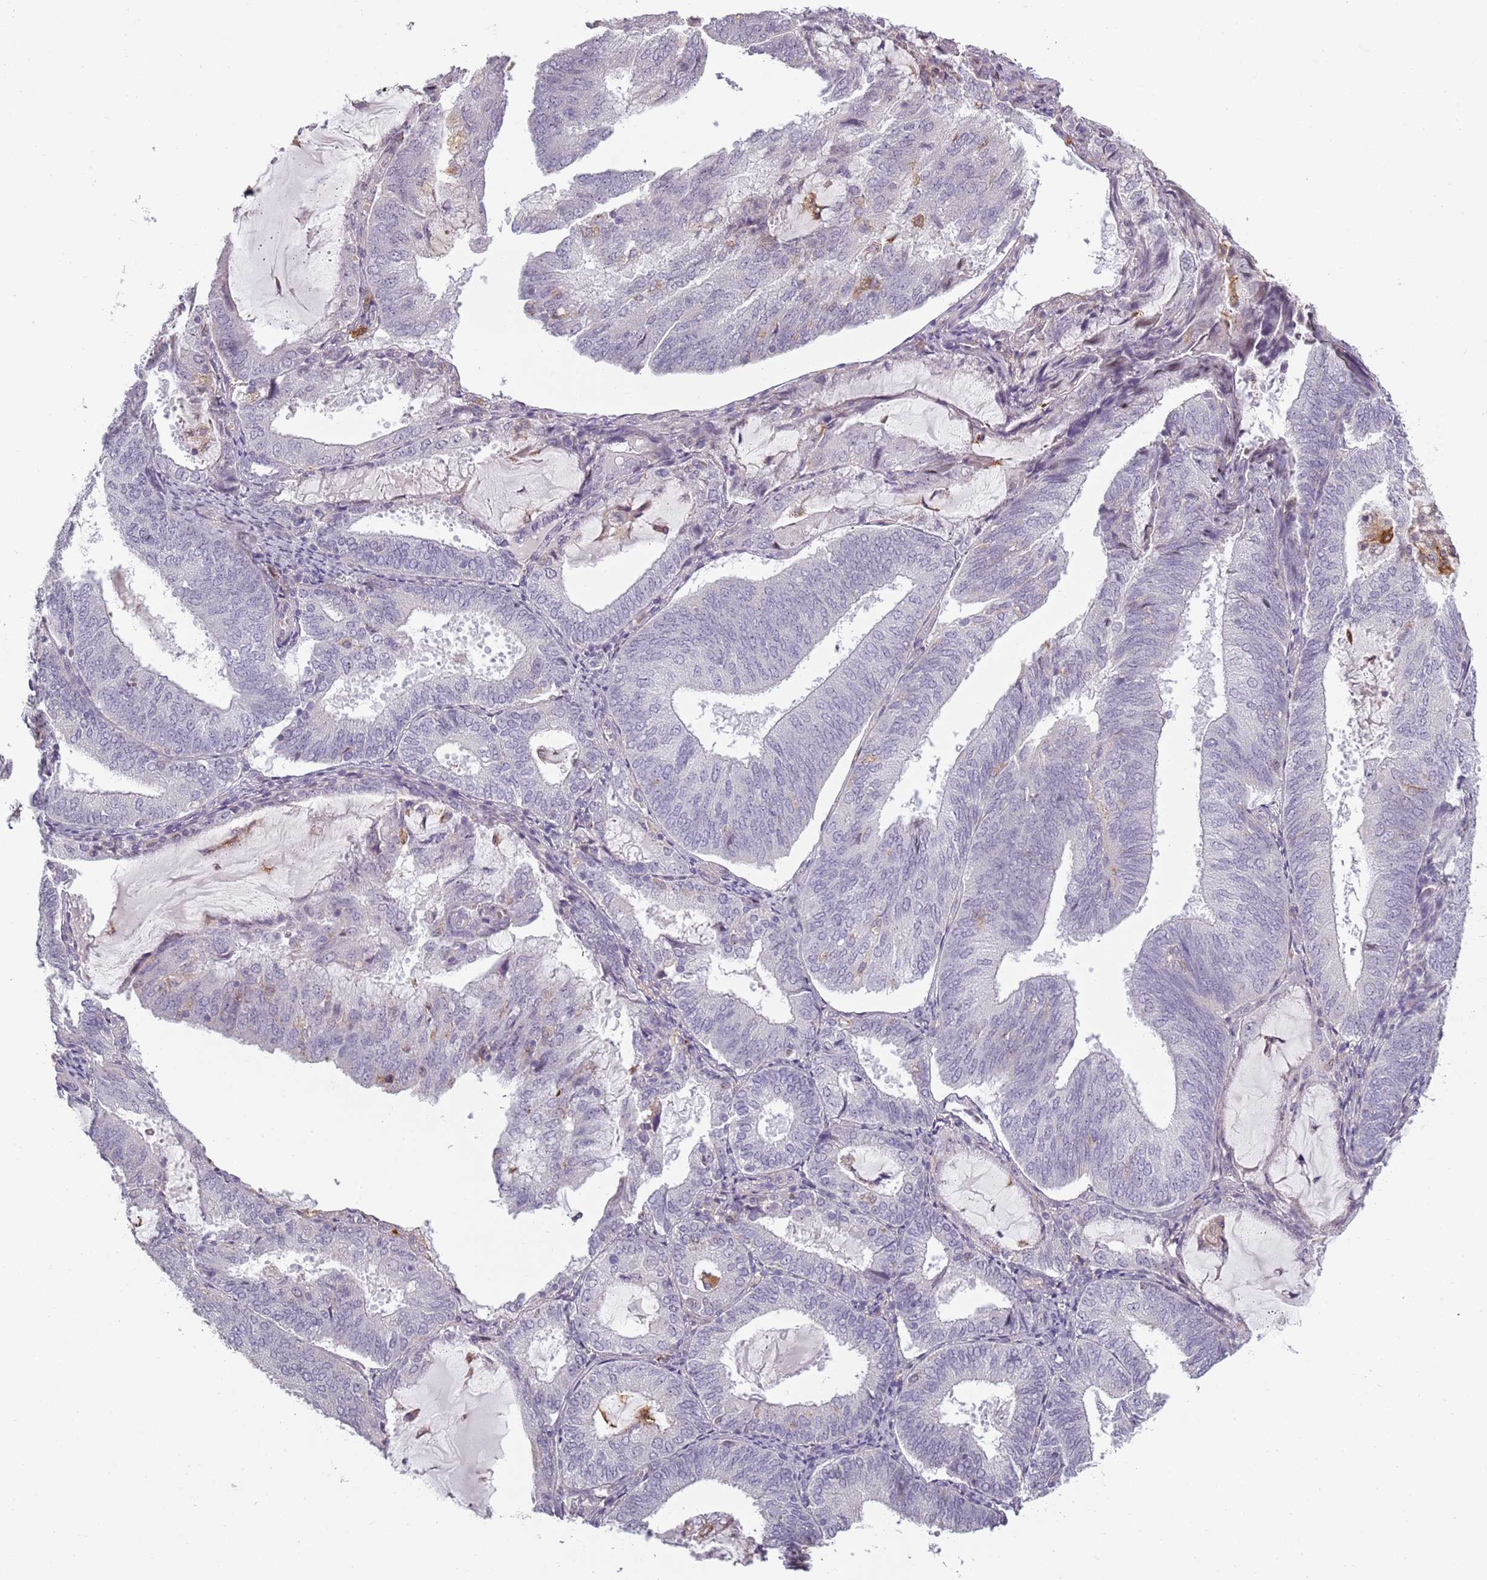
{"staining": {"intensity": "negative", "quantity": "none", "location": "none"}, "tissue": "endometrial cancer", "cell_type": "Tumor cells", "image_type": "cancer", "snomed": [{"axis": "morphology", "description": "Adenocarcinoma, NOS"}, {"axis": "topography", "description": "Endometrium"}], "caption": "DAB immunohistochemical staining of human adenocarcinoma (endometrial) demonstrates no significant expression in tumor cells.", "gene": "CC2D2B", "patient": {"sex": "female", "age": 81}}